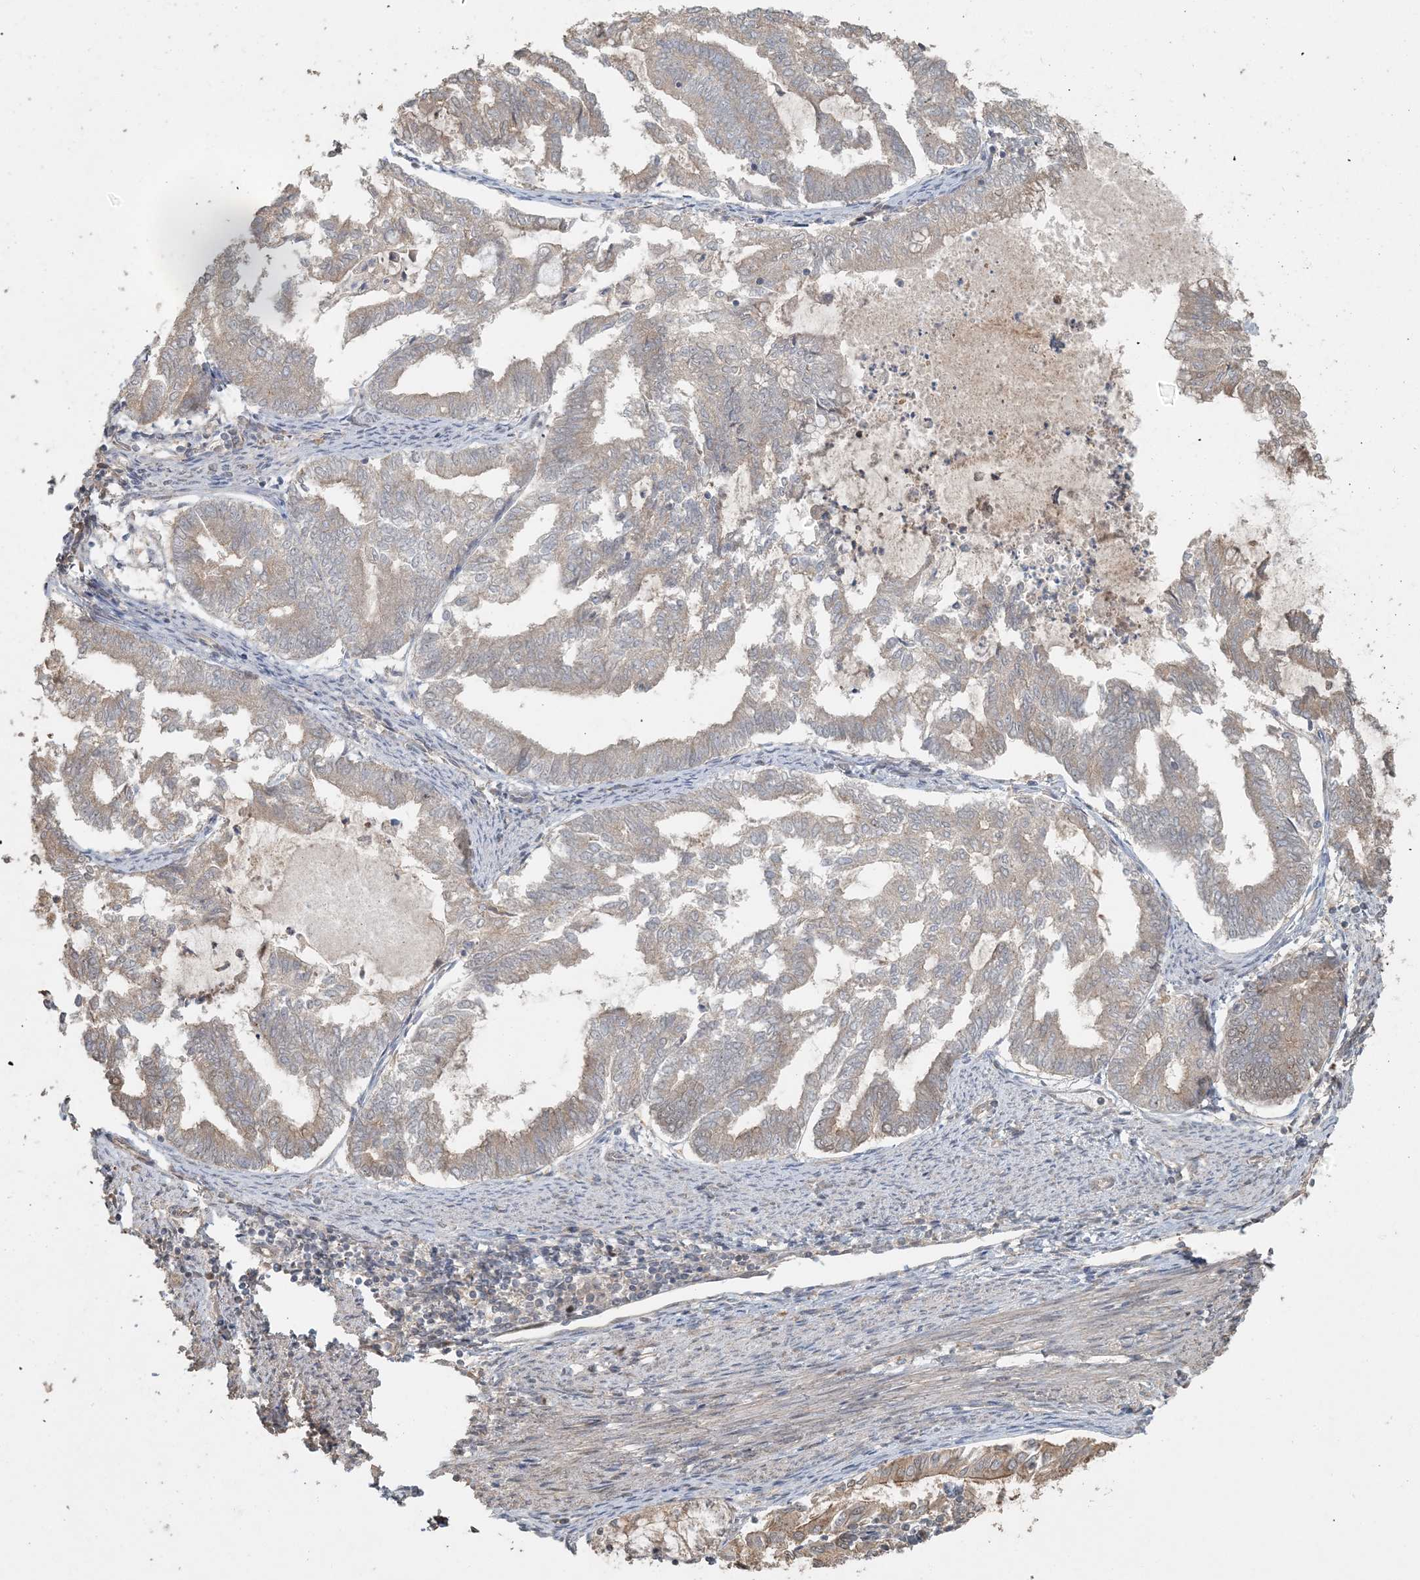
{"staining": {"intensity": "weak", "quantity": "25%-75%", "location": "cytoplasmic/membranous"}, "tissue": "endometrial cancer", "cell_type": "Tumor cells", "image_type": "cancer", "snomed": [{"axis": "morphology", "description": "Adenocarcinoma, NOS"}, {"axis": "topography", "description": "Endometrium"}], "caption": "Endometrial cancer (adenocarcinoma) stained for a protein (brown) displays weak cytoplasmic/membranous positive staining in about 25%-75% of tumor cells.", "gene": "AK9", "patient": {"sex": "female", "age": 79}}